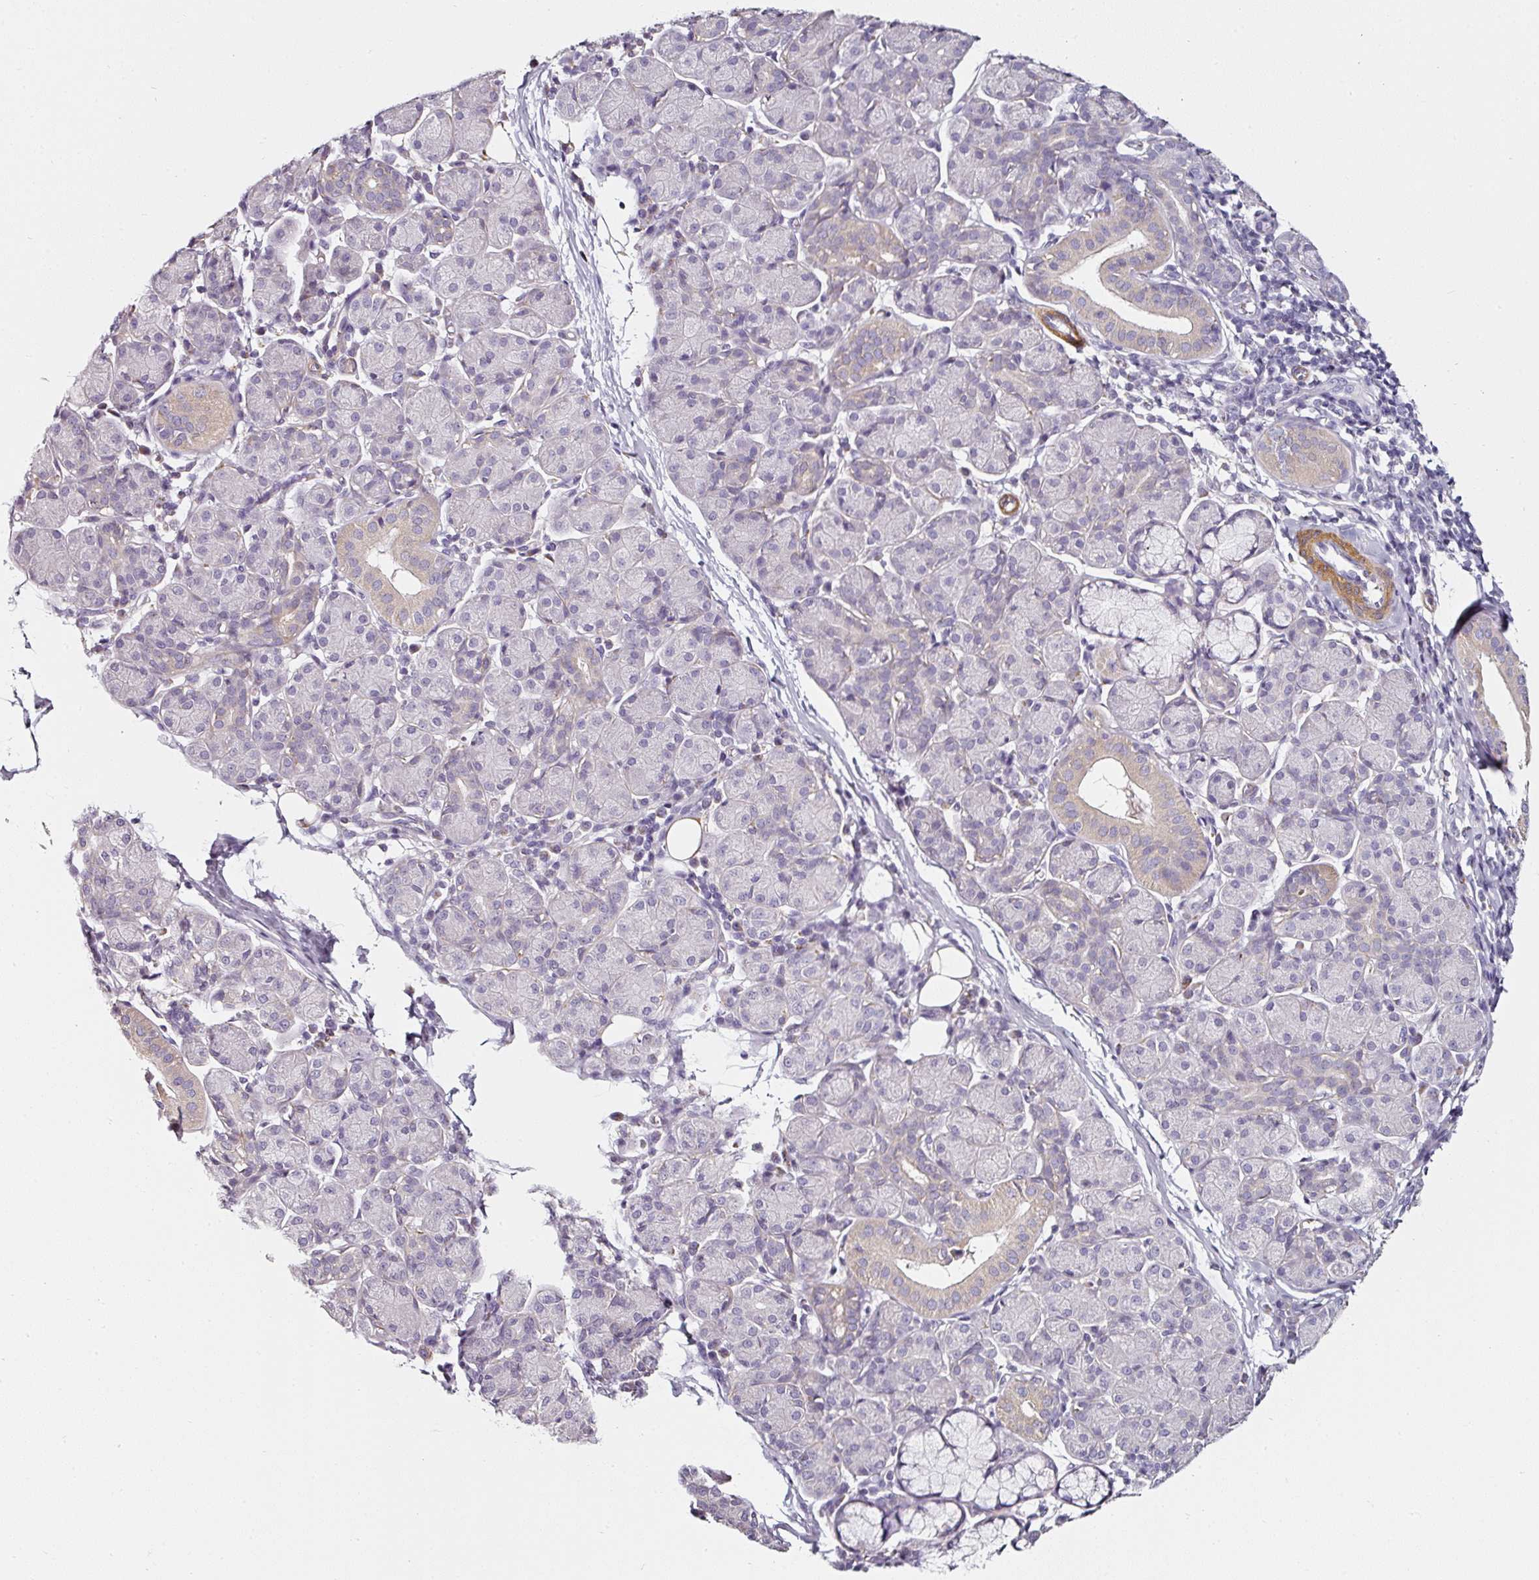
{"staining": {"intensity": "weak", "quantity": "<25%", "location": "cytoplasmic/membranous"}, "tissue": "salivary gland", "cell_type": "Glandular cells", "image_type": "normal", "snomed": [{"axis": "morphology", "description": "Normal tissue, NOS"}, {"axis": "morphology", "description": "Inflammation, NOS"}, {"axis": "topography", "description": "Lymph node"}, {"axis": "topography", "description": "Salivary gland"}], "caption": "Immunohistochemistry (IHC) photomicrograph of unremarkable salivary gland: human salivary gland stained with DAB reveals no significant protein positivity in glandular cells.", "gene": "CAP2", "patient": {"sex": "male", "age": 3}}